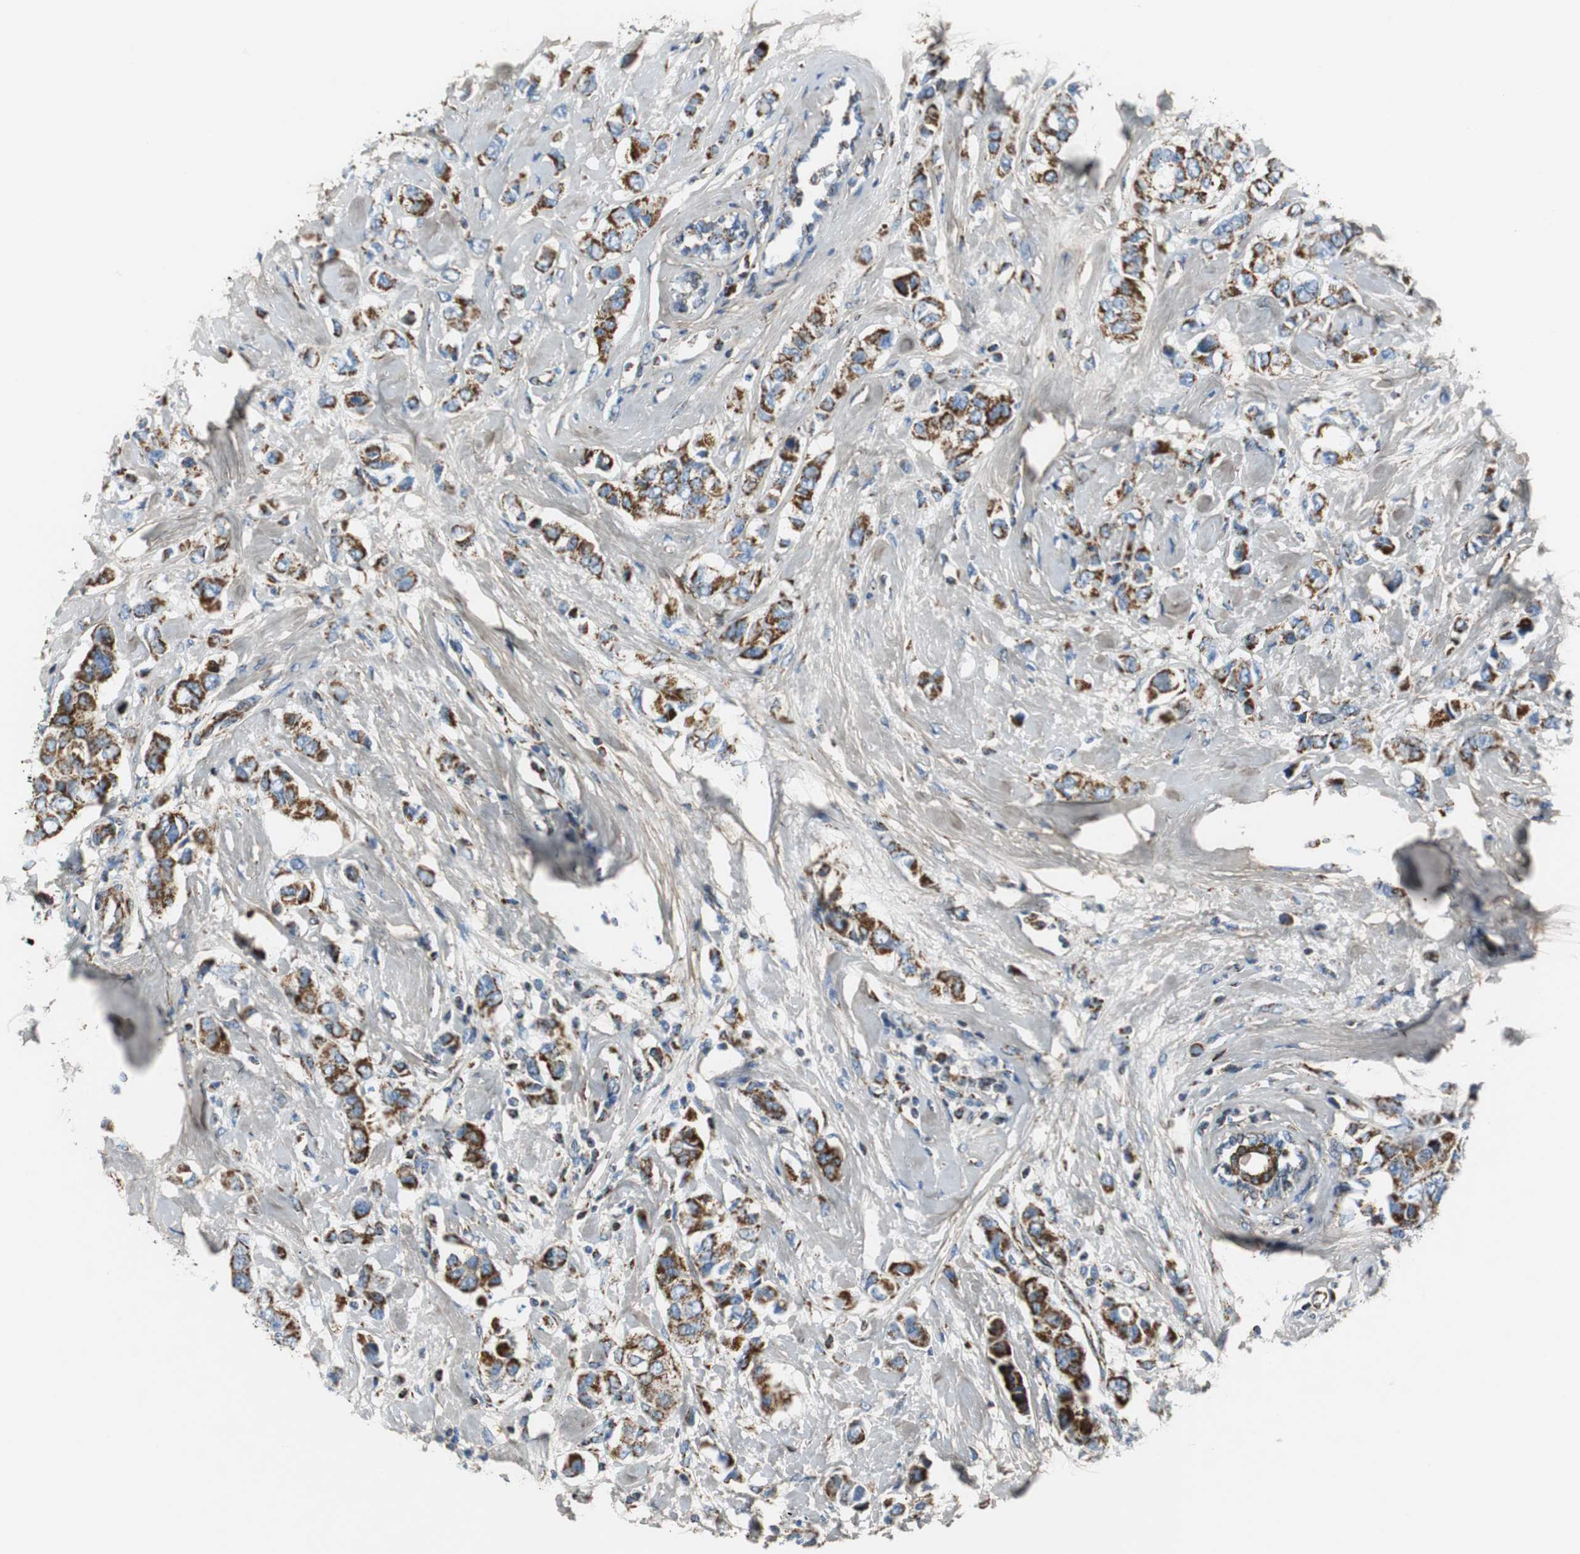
{"staining": {"intensity": "strong", "quantity": ">75%", "location": "cytoplasmic/membranous"}, "tissue": "breast cancer", "cell_type": "Tumor cells", "image_type": "cancer", "snomed": [{"axis": "morphology", "description": "Duct carcinoma"}, {"axis": "topography", "description": "Breast"}], "caption": "An immunohistochemistry image of neoplastic tissue is shown. Protein staining in brown shows strong cytoplasmic/membranous positivity in breast cancer within tumor cells.", "gene": "C1QTNF7", "patient": {"sex": "female", "age": 50}}